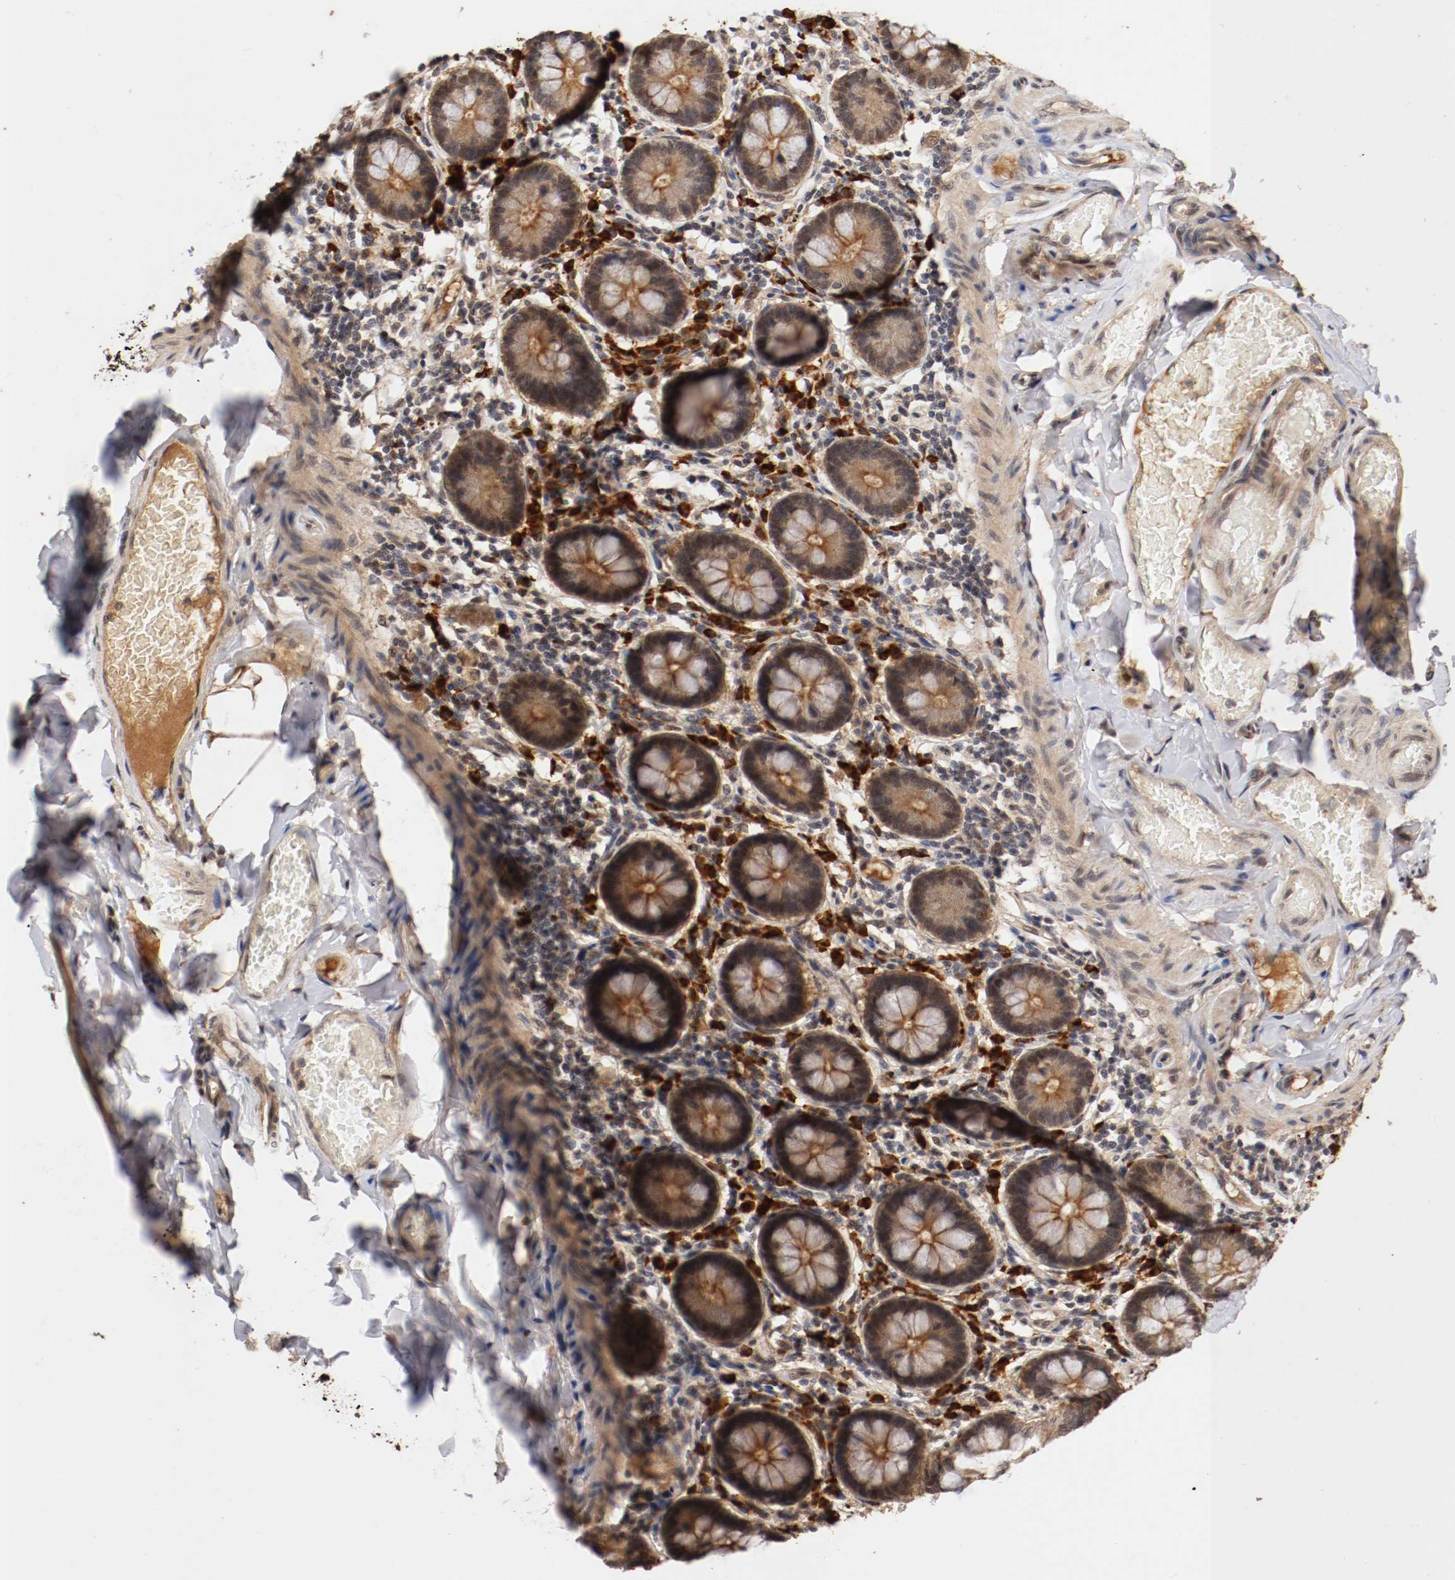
{"staining": {"intensity": "moderate", "quantity": ">75%", "location": "cytoplasmic/membranous,nuclear"}, "tissue": "small intestine", "cell_type": "Glandular cells", "image_type": "normal", "snomed": [{"axis": "morphology", "description": "Normal tissue, NOS"}, {"axis": "topography", "description": "Small intestine"}], "caption": "Immunohistochemistry micrograph of normal small intestine: small intestine stained using immunohistochemistry (IHC) exhibits medium levels of moderate protein expression localized specifically in the cytoplasmic/membranous,nuclear of glandular cells, appearing as a cytoplasmic/membranous,nuclear brown color.", "gene": "DNMT3B", "patient": {"sex": "male", "age": 41}}